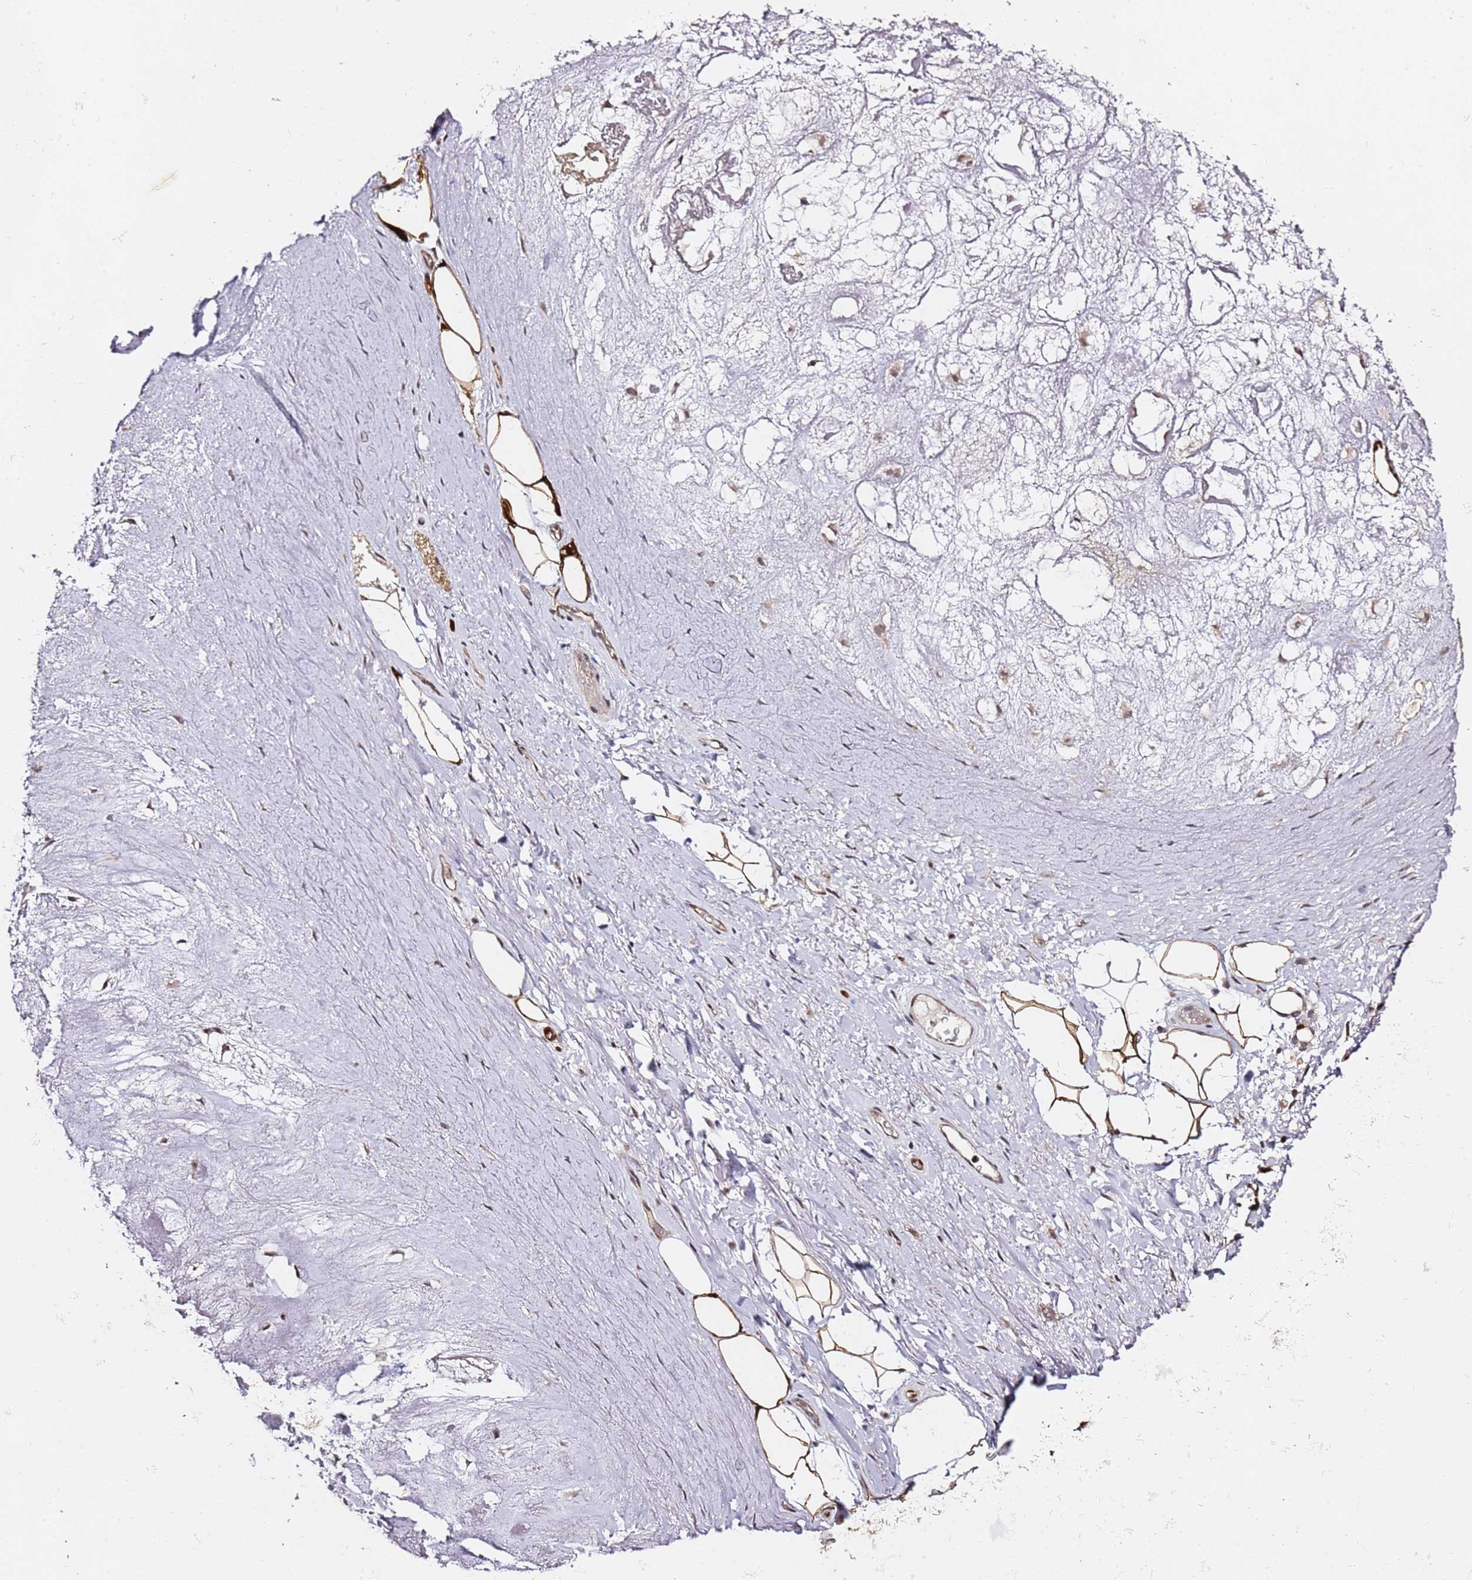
{"staining": {"intensity": "strong", "quantity": ">75%", "location": "cytoplasmic/membranous"}, "tissue": "adipose tissue", "cell_type": "Adipocytes", "image_type": "normal", "snomed": [{"axis": "morphology", "description": "Normal tissue, NOS"}, {"axis": "topography", "description": "Cartilage tissue"}], "caption": "A brown stain labels strong cytoplasmic/membranous expression of a protein in adipocytes of unremarkable adipose tissue.", "gene": "TP53AIP1", "patient": {"sex": "male", "age": 81}}